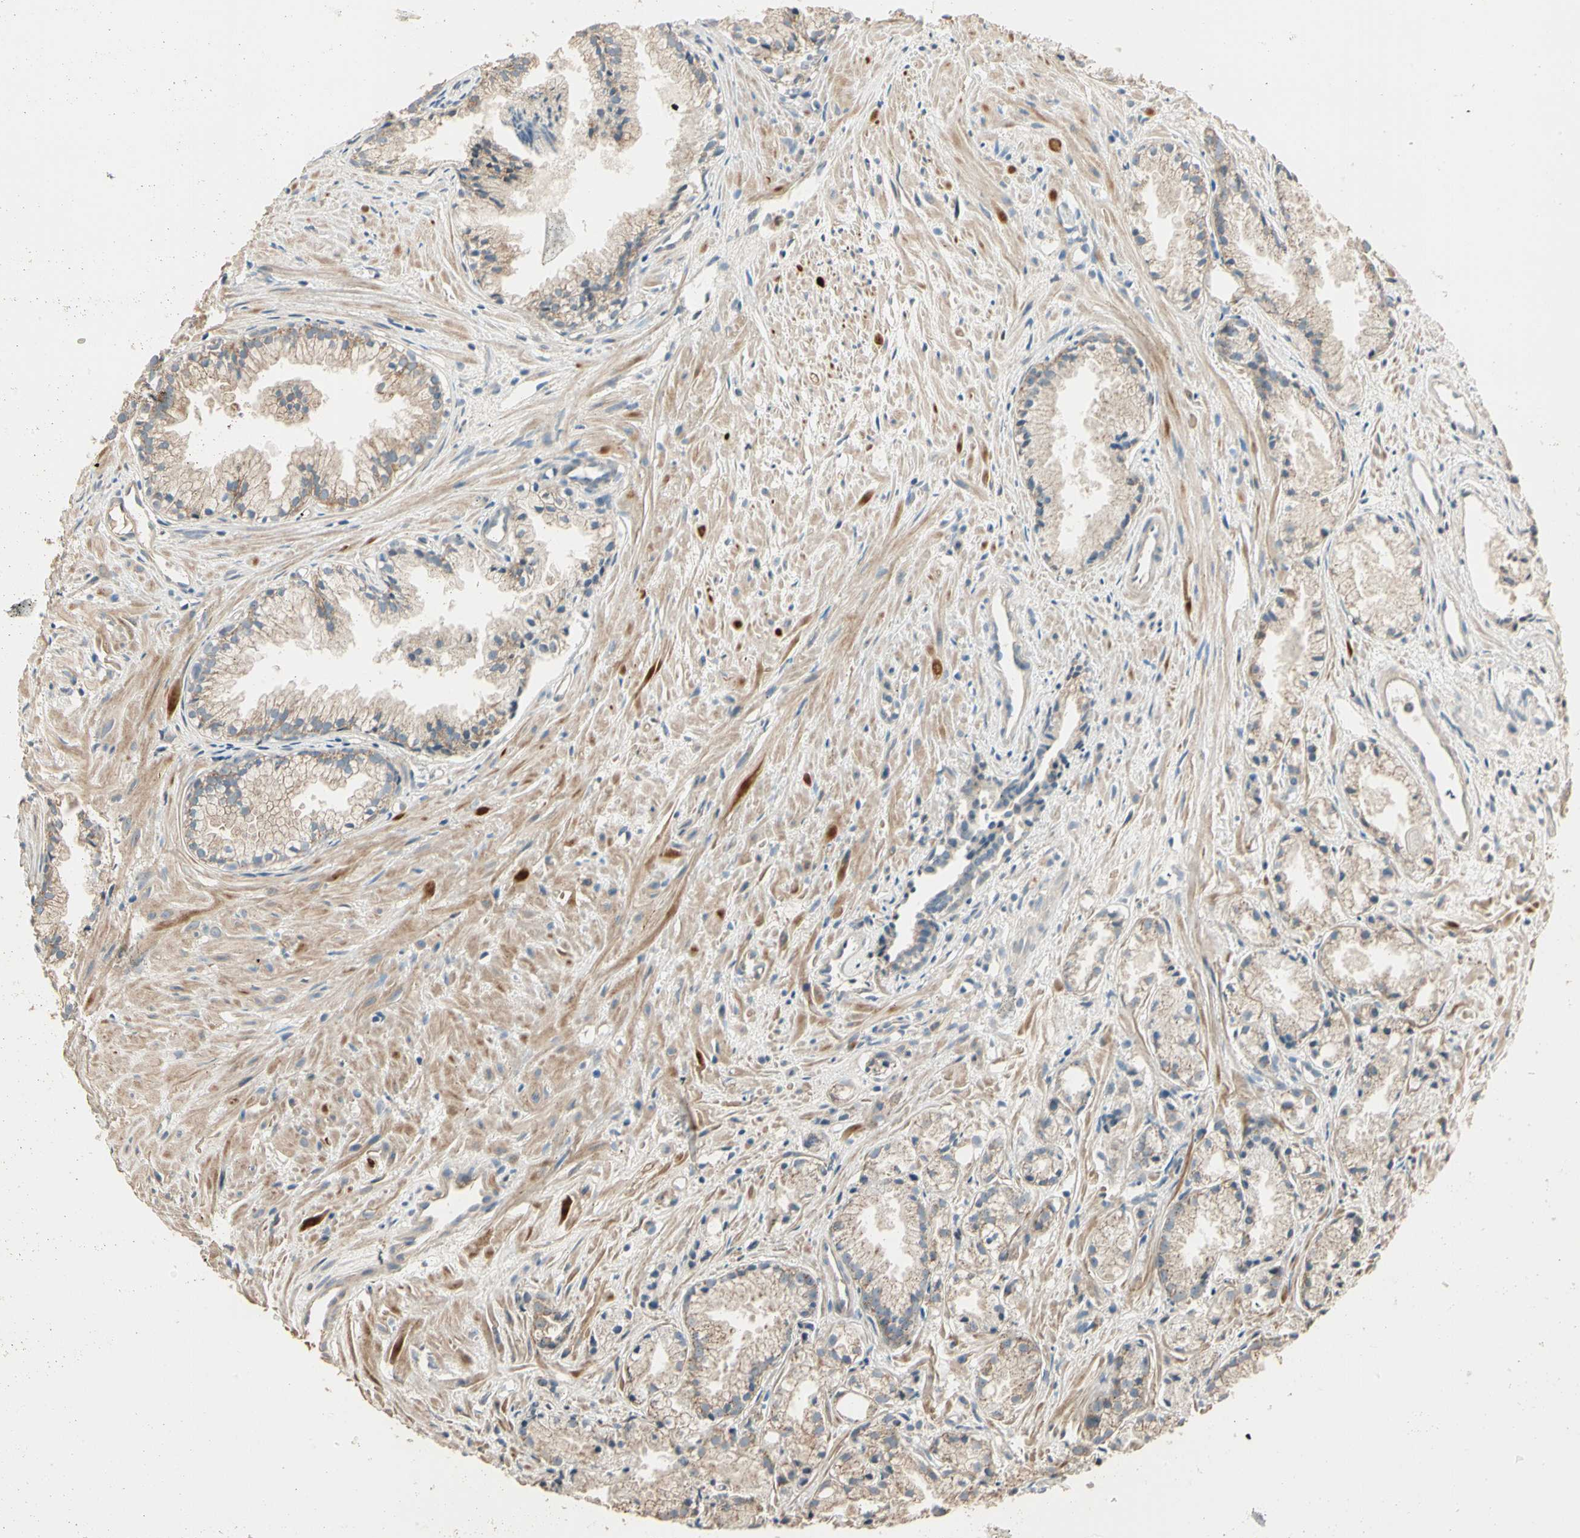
{"staining": {"intensity": "weak", "quantity": ">75%", "location": "cytoplasmic/membranous"}, "tissue": "prostate cancer", "cell_type": "Tumor cells", "image_type": "cancer", "snomed": [{"axis": "morphology", "description": "Adenocarcinoma, Low grade"}, {"axis": "topography", "description": "Prostate"}], "caption": "DAB immunohistochemical staining of human prostate cancer (low-grade adenocarcinoma) shows weak cytoplasmic/membranous protein staining in approximately >75% of tumor cells.", "gene": "TNFRSF21", "patient": {"sex": "male", "age": 72}}